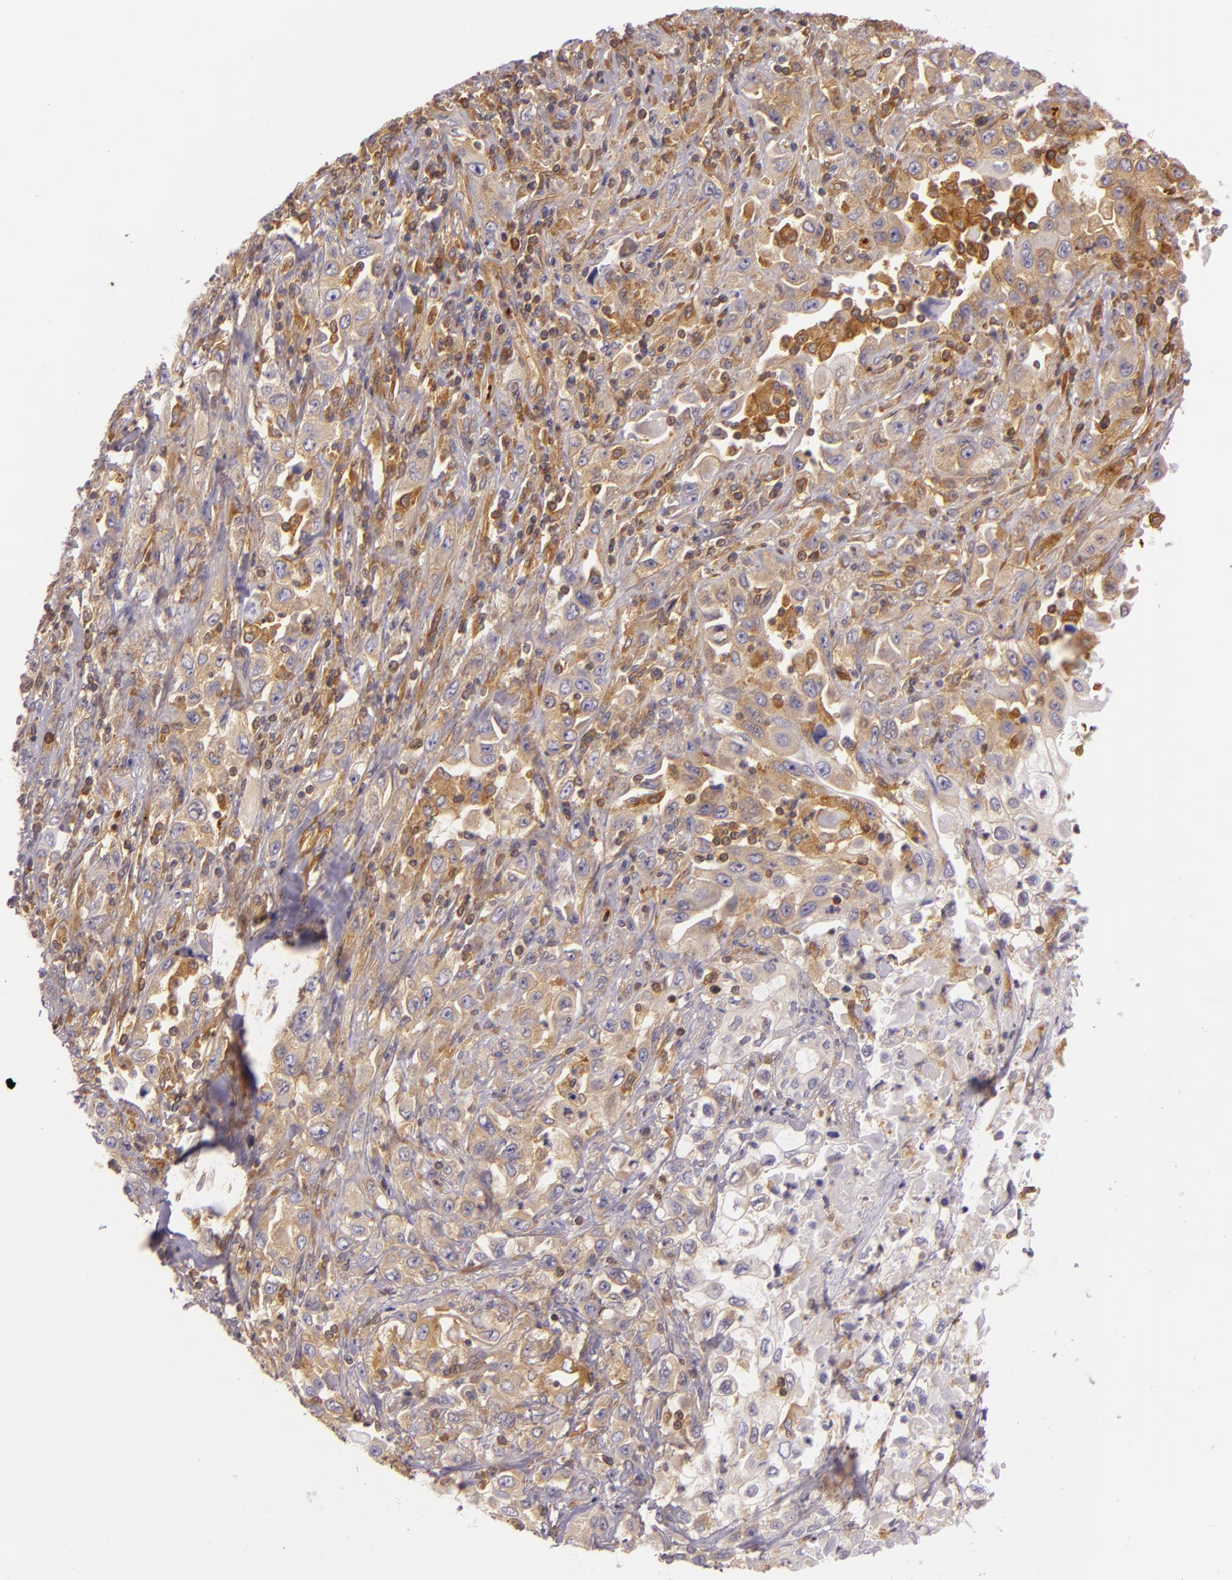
{"staining": {"intensity": "moderate", "quantity": ">75%", "location": "cytoplasmic/membranous"}, "tissue": "pancreatic cancer", "cell_type": "Tumor cells", "image_type": "cancer", "snomed": [{"axis": "morphology", "description": "Adenocarcinoma, NOS"}, {"axis": "topography", "description": "Pancreas"}], "caption": "Approximately >75% of tumor cells in human pancreatic cancer display moderate cytoplasmic/membranous protein staining as visualized by brown immunohistochemical staining.", "gene": "TLN1", "patient": {"sex": "male", "age": 70}}